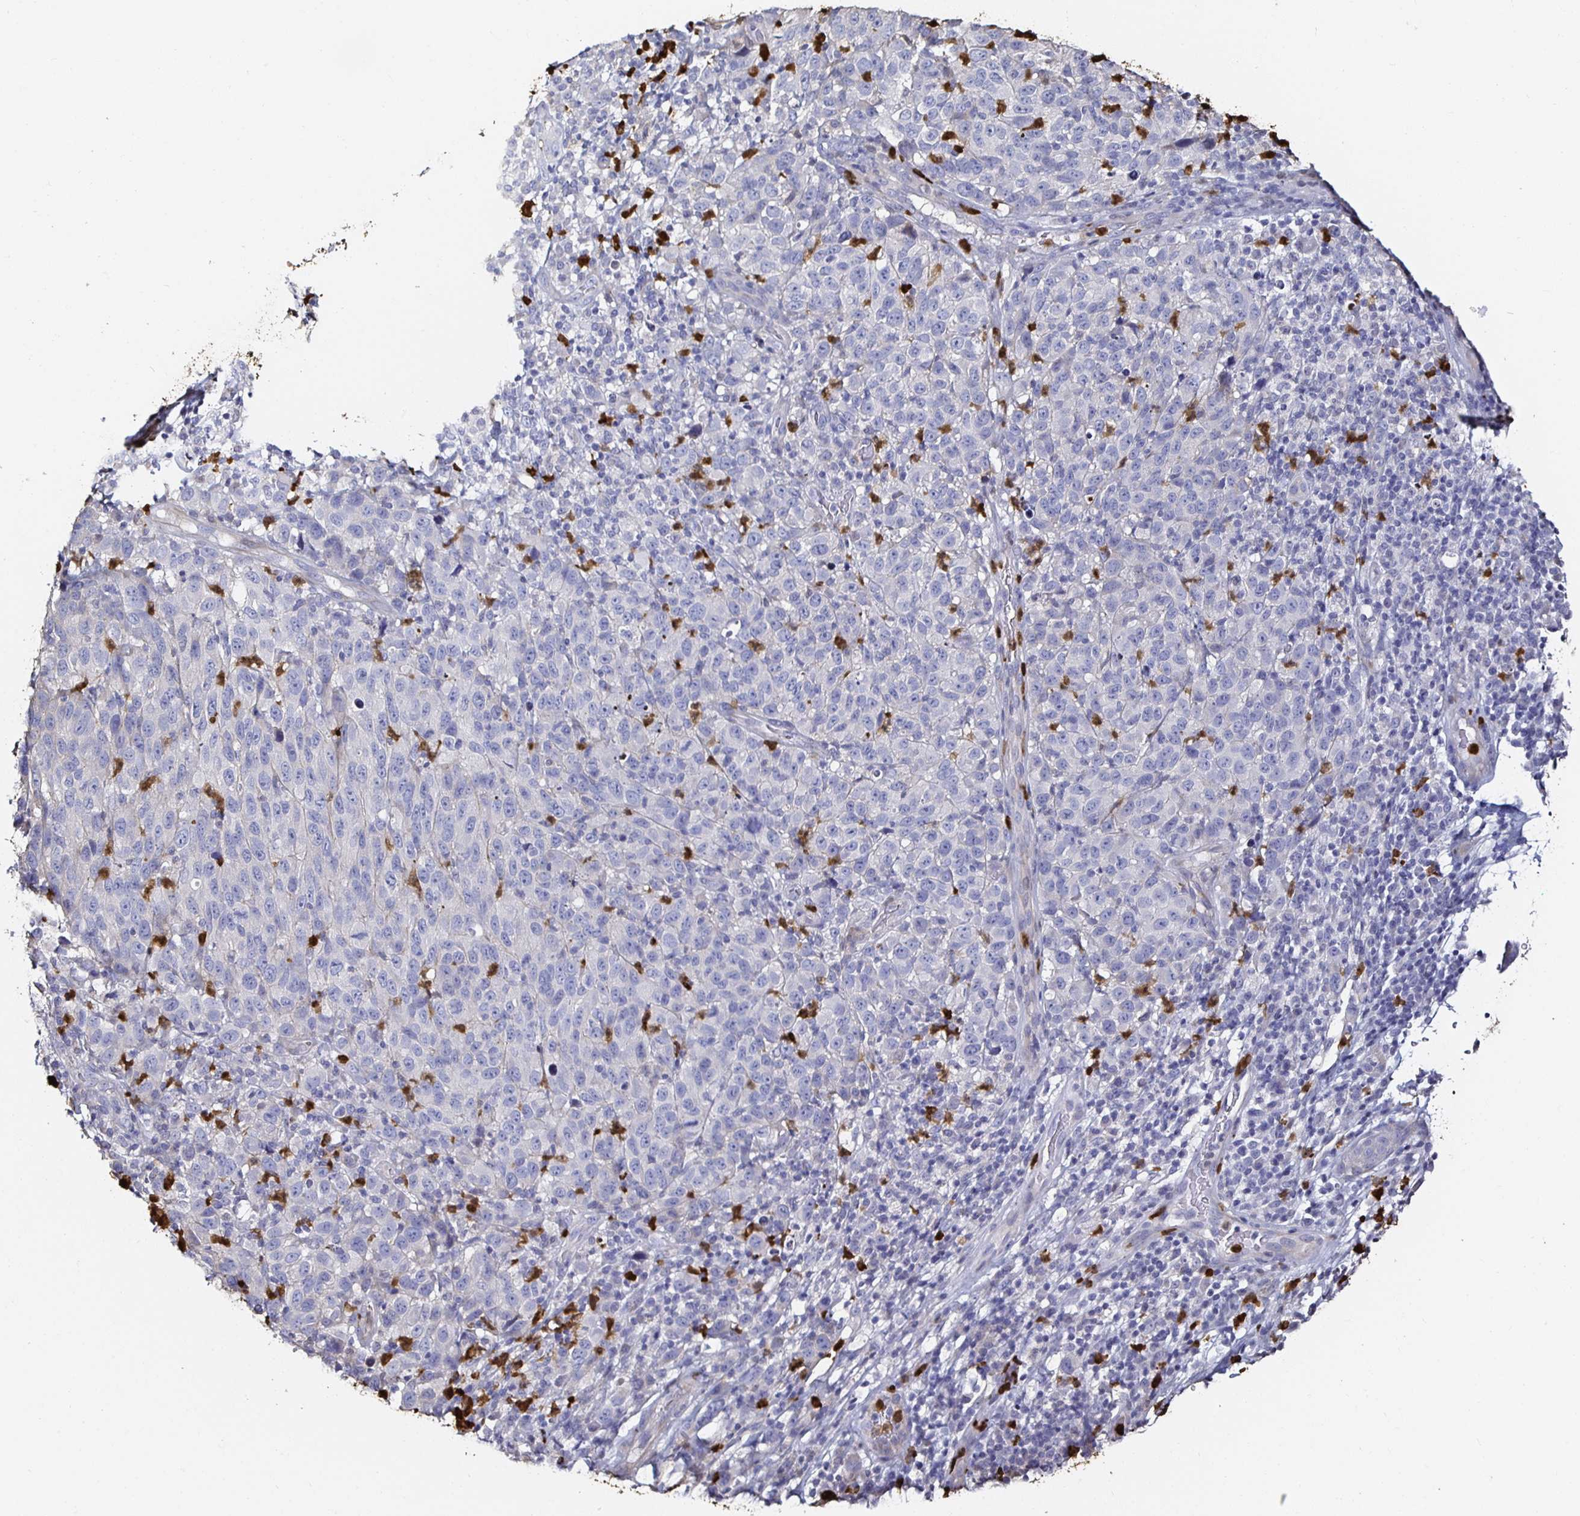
{"staining": {"intensity": "negative", "quantity": "none", "location": "none"}, "tissue": "melanoma", "cell_type": "Tumor cells", "image_type": "cancer", "snomed": [{"axis": "morphology", "description": "Malignant melanoma, NOS"}, {"axis": "topography", "description": "Skin"}], "caption": "Melanoma stained for a protein using immunohistochemistry reveals no expression tumor cells.", "gene": "TLR4", "patient": {"sex": "male", "age": 85}}